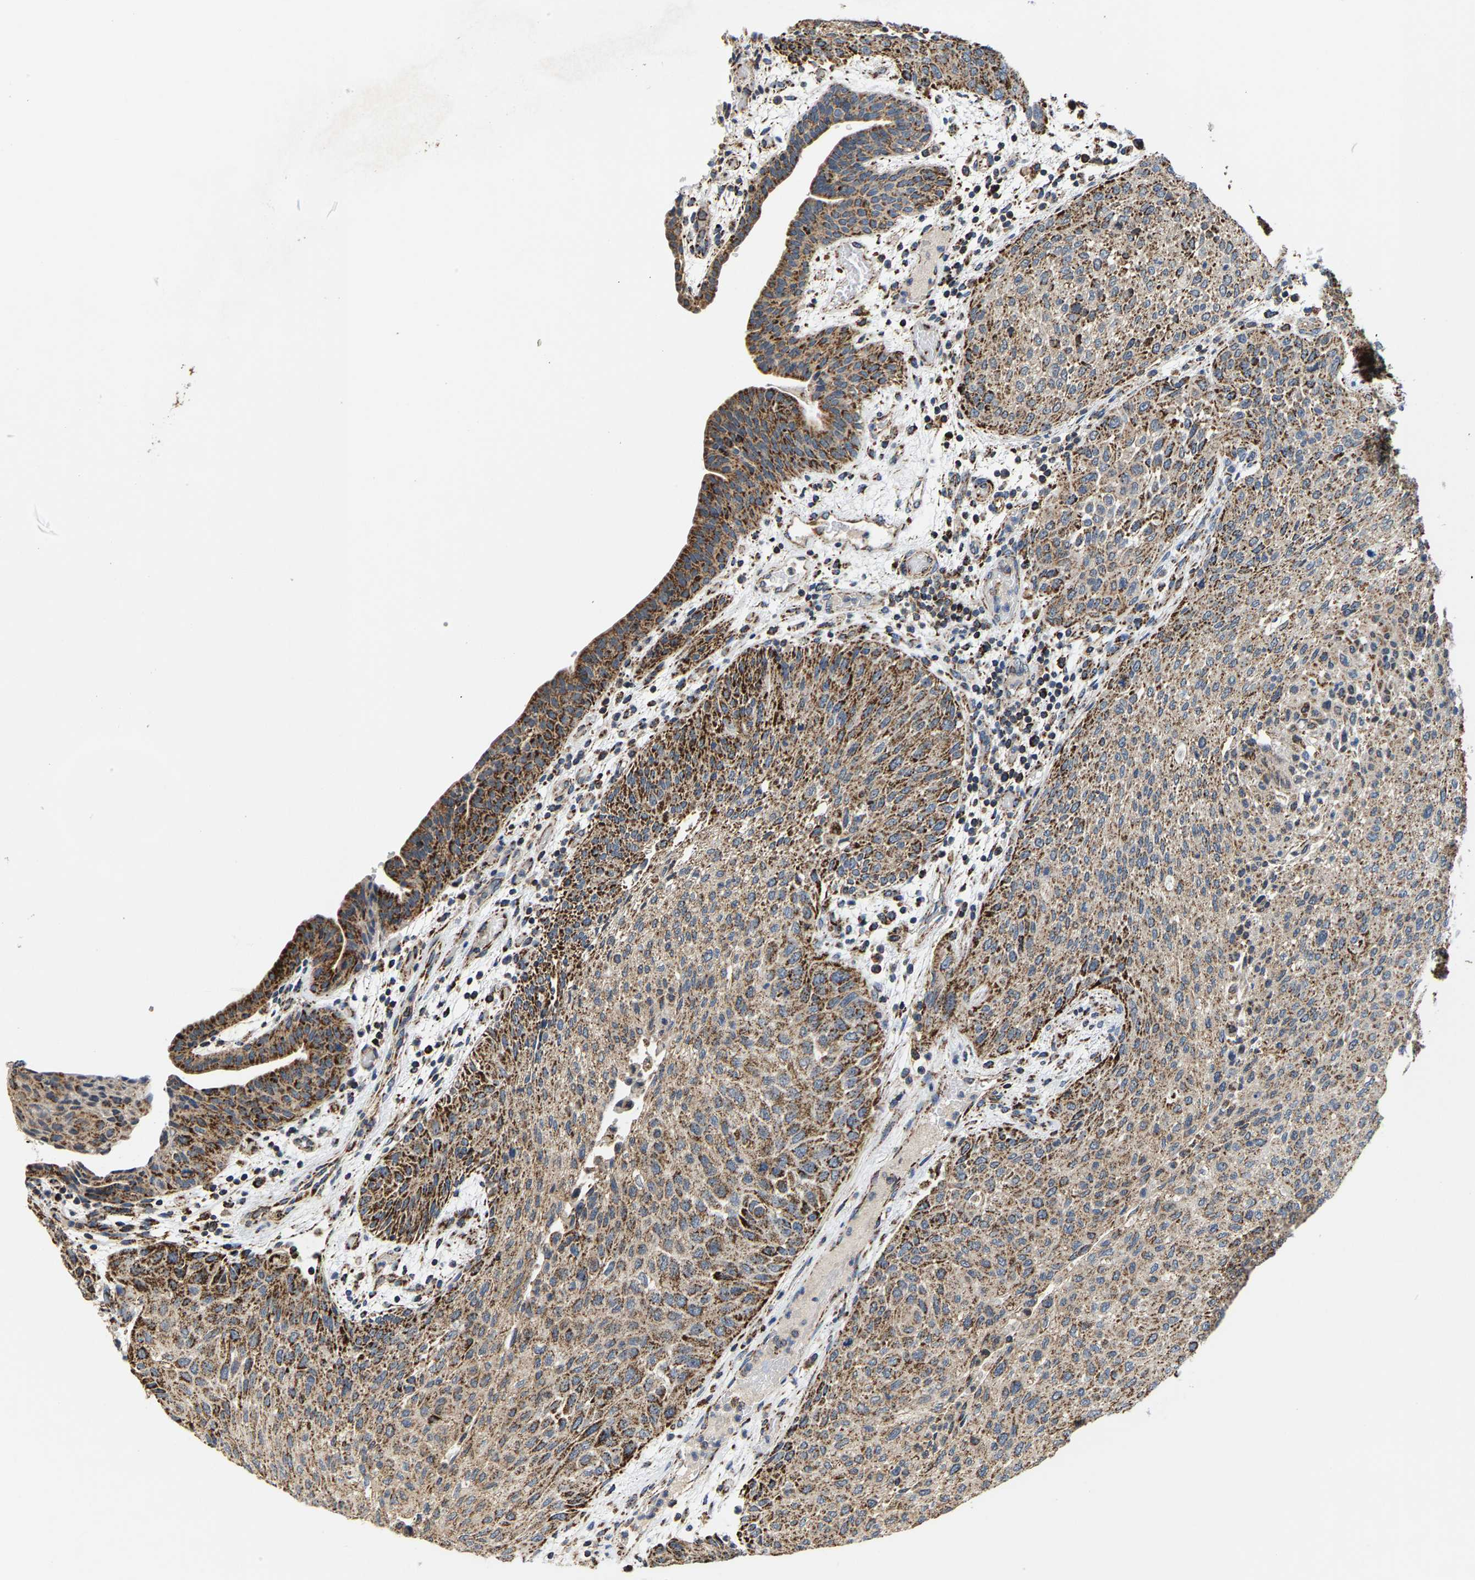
{"staining": {"intensity": "moderate", "quantity": ">75%", "location": "cytoplasmic/membranous"}, "tissue": "urothelial cancer", "cell_type": "Tumor cells", "image_type": "cancer", "snomed": [{"axis": "morphology", "description": "Urothelial carcinoma, Low grade"}, {"axis": "morphology", "description": "Urothelial carcinoma, High grade"}, {"axis": "topography", "description": "Urinary bladder"}], "caption": "High-power microscopy captured an immunohistochemistry (IHC) micrograph of urothelial carcinoma (low-grade), revealing moderate cytoplasmic/membranous staining in approximately >75% of tumor cells.", "gene": "SHMT2", "patient": {"sex": "male", "age": 35}}